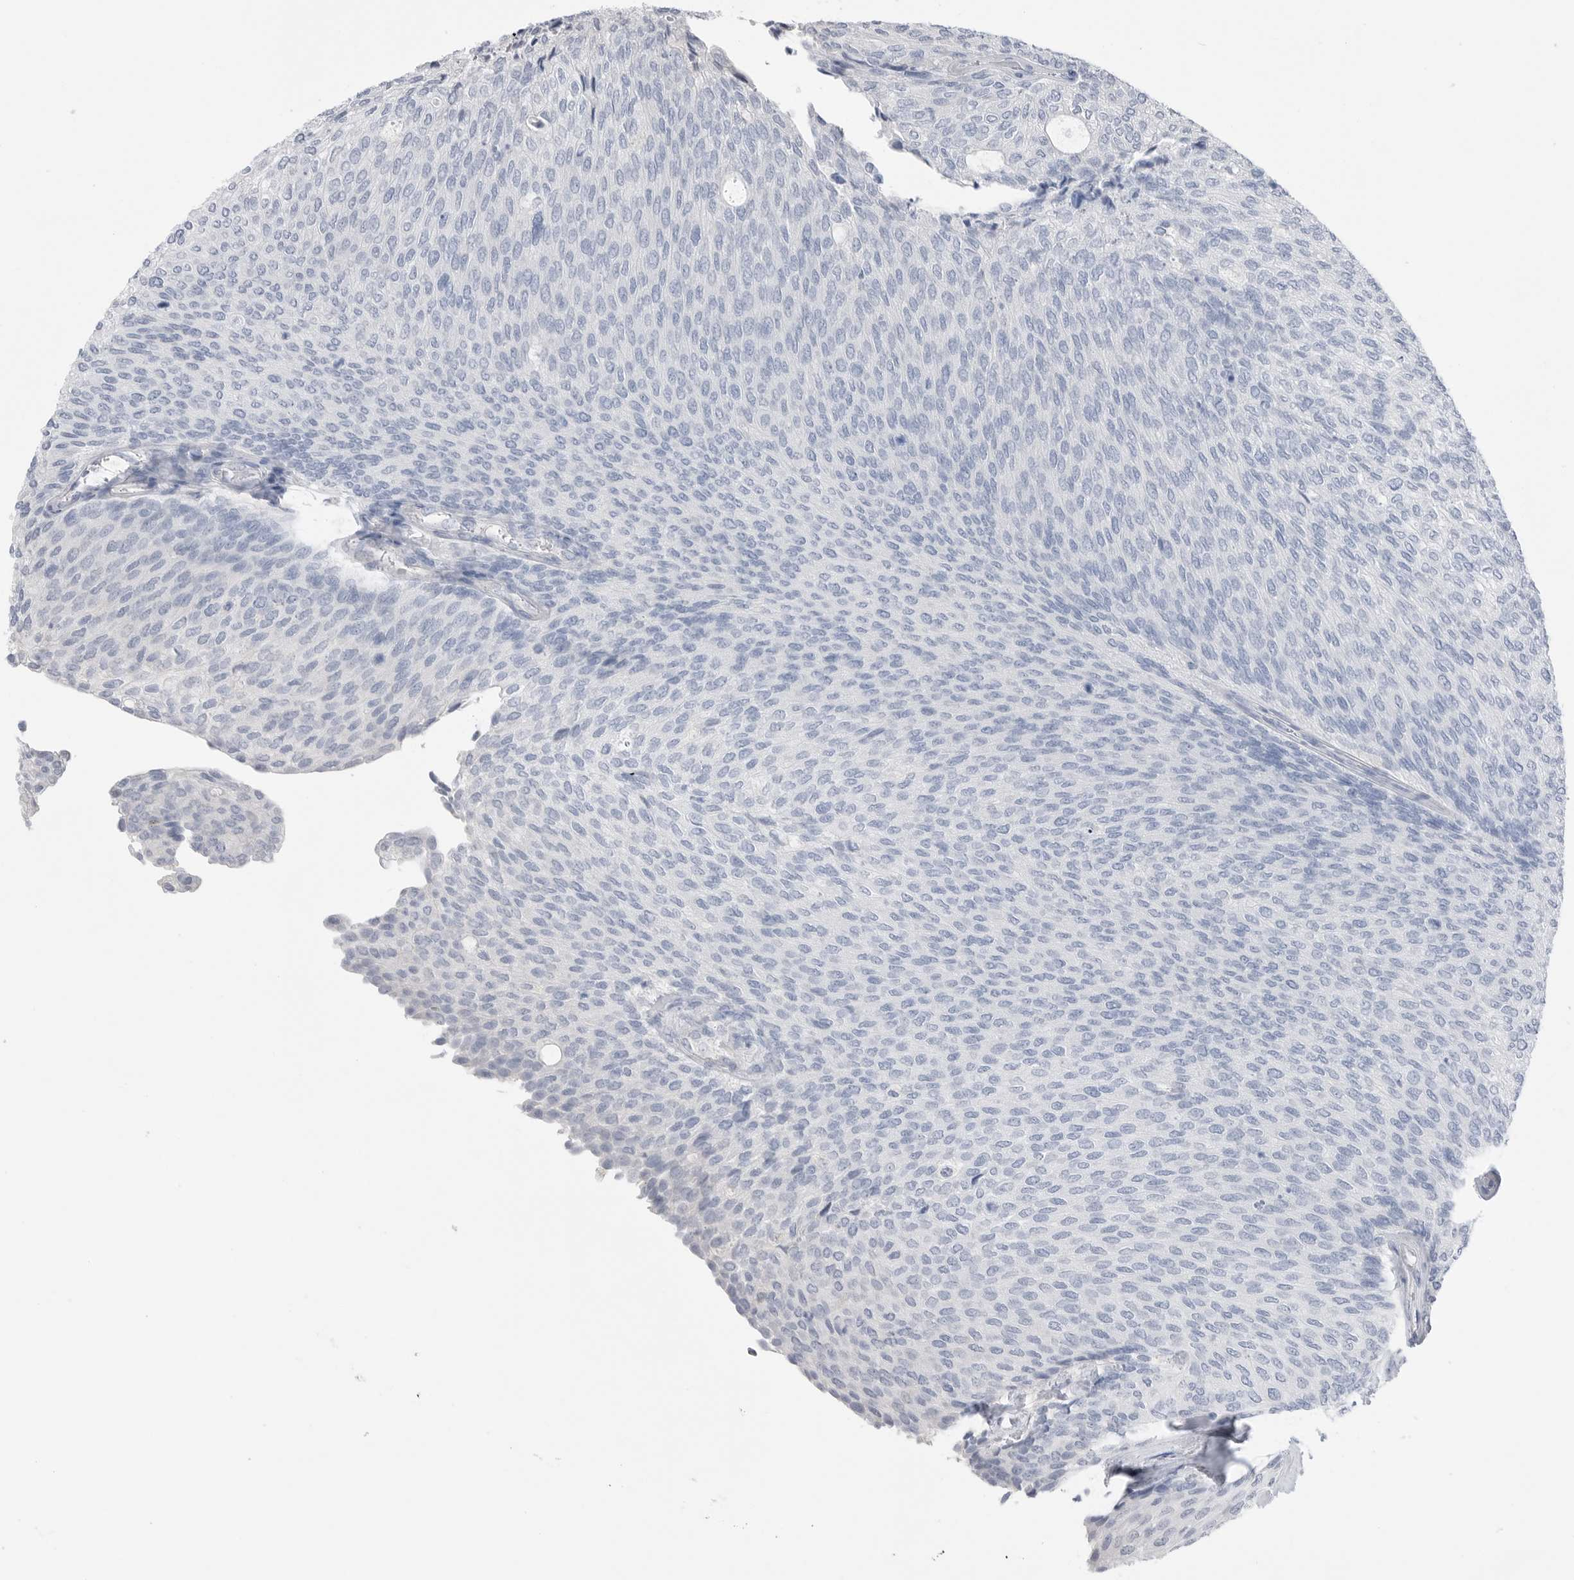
{"staining": {"intensity": "negative", "quantity": "none", "location": "none"}, "tissue": "urothelial cancer", "cell_type": "Tumor cells", "image_type": "cancer", "snomed": [{"axis": "morphology", "description": "Urothelial carcinoma, Low grade"}, {"axis": "topography", "description": "Urinary bladder"}], "caption": "A photomicrograph of human urothelial cancer is negative for staining in tumor cells.", "gene": "ABHD12", "patient": {"sex": "female", "age": 79}}